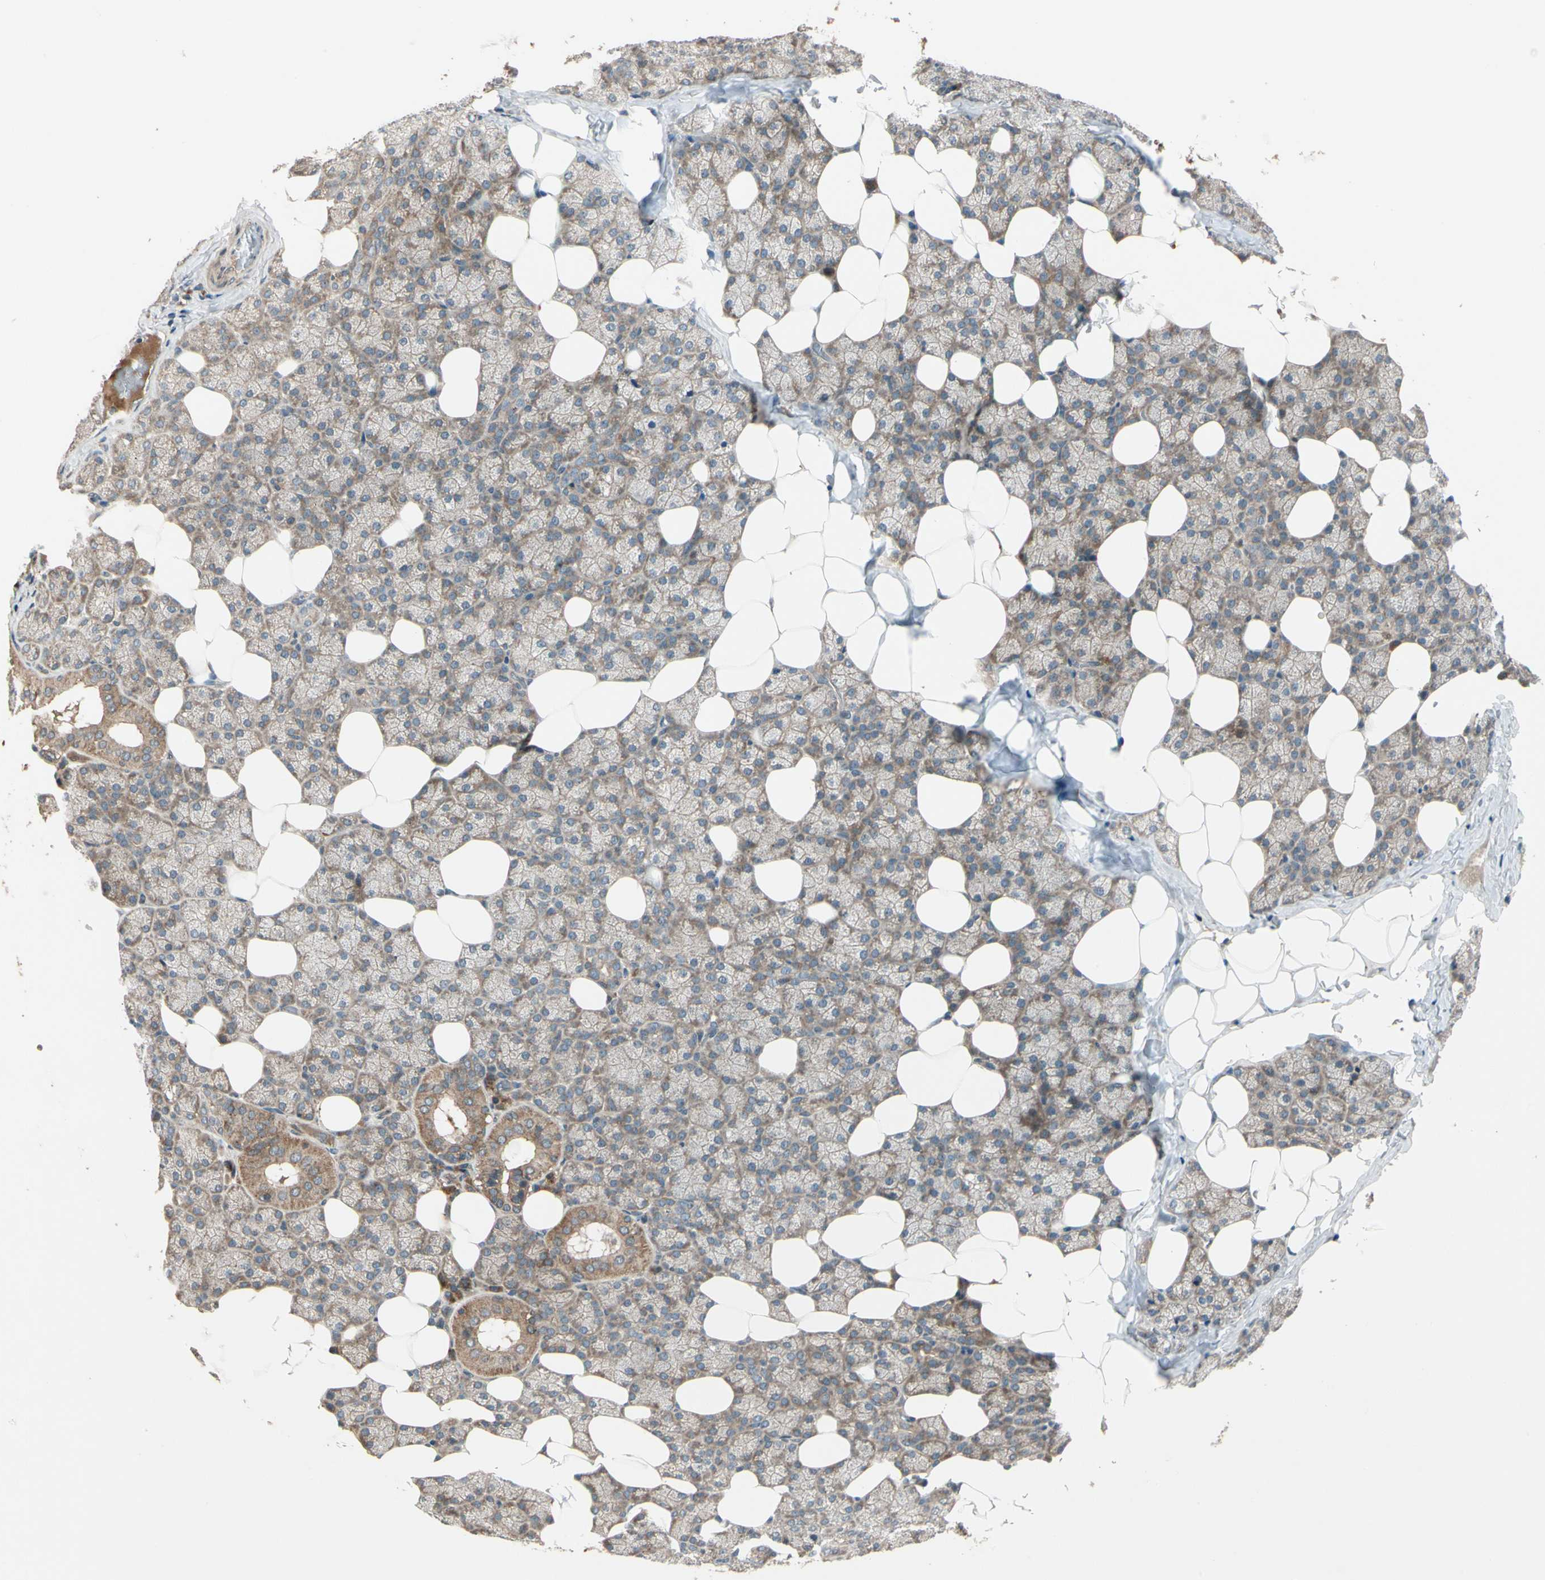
{"staining": {"intensity": "moderate", "quantity": ">75%", "location": "cytoplasmic/membranous"}, "tissue": "salivary gland", "cell_type": "Glandular cells", "image_type": "normal", "snomed": [{"axis": "morphology", "description": "Normal tissue, NOS"}, {"axis": "topography", "description": "Lymph node"}, {"axis": "topography", "description": "Salivary gland"}], "caption": "This micrograph displays normal salivary gland stained with immunohistochemistry to label a protein in brown. The cytoplasmic/membranous of glandular cells show moderate positivity for the protein. Nuclei are counter-stained blue.", "gene": "ACVR1C", "patient": {"sex": "male", "age": 8}}